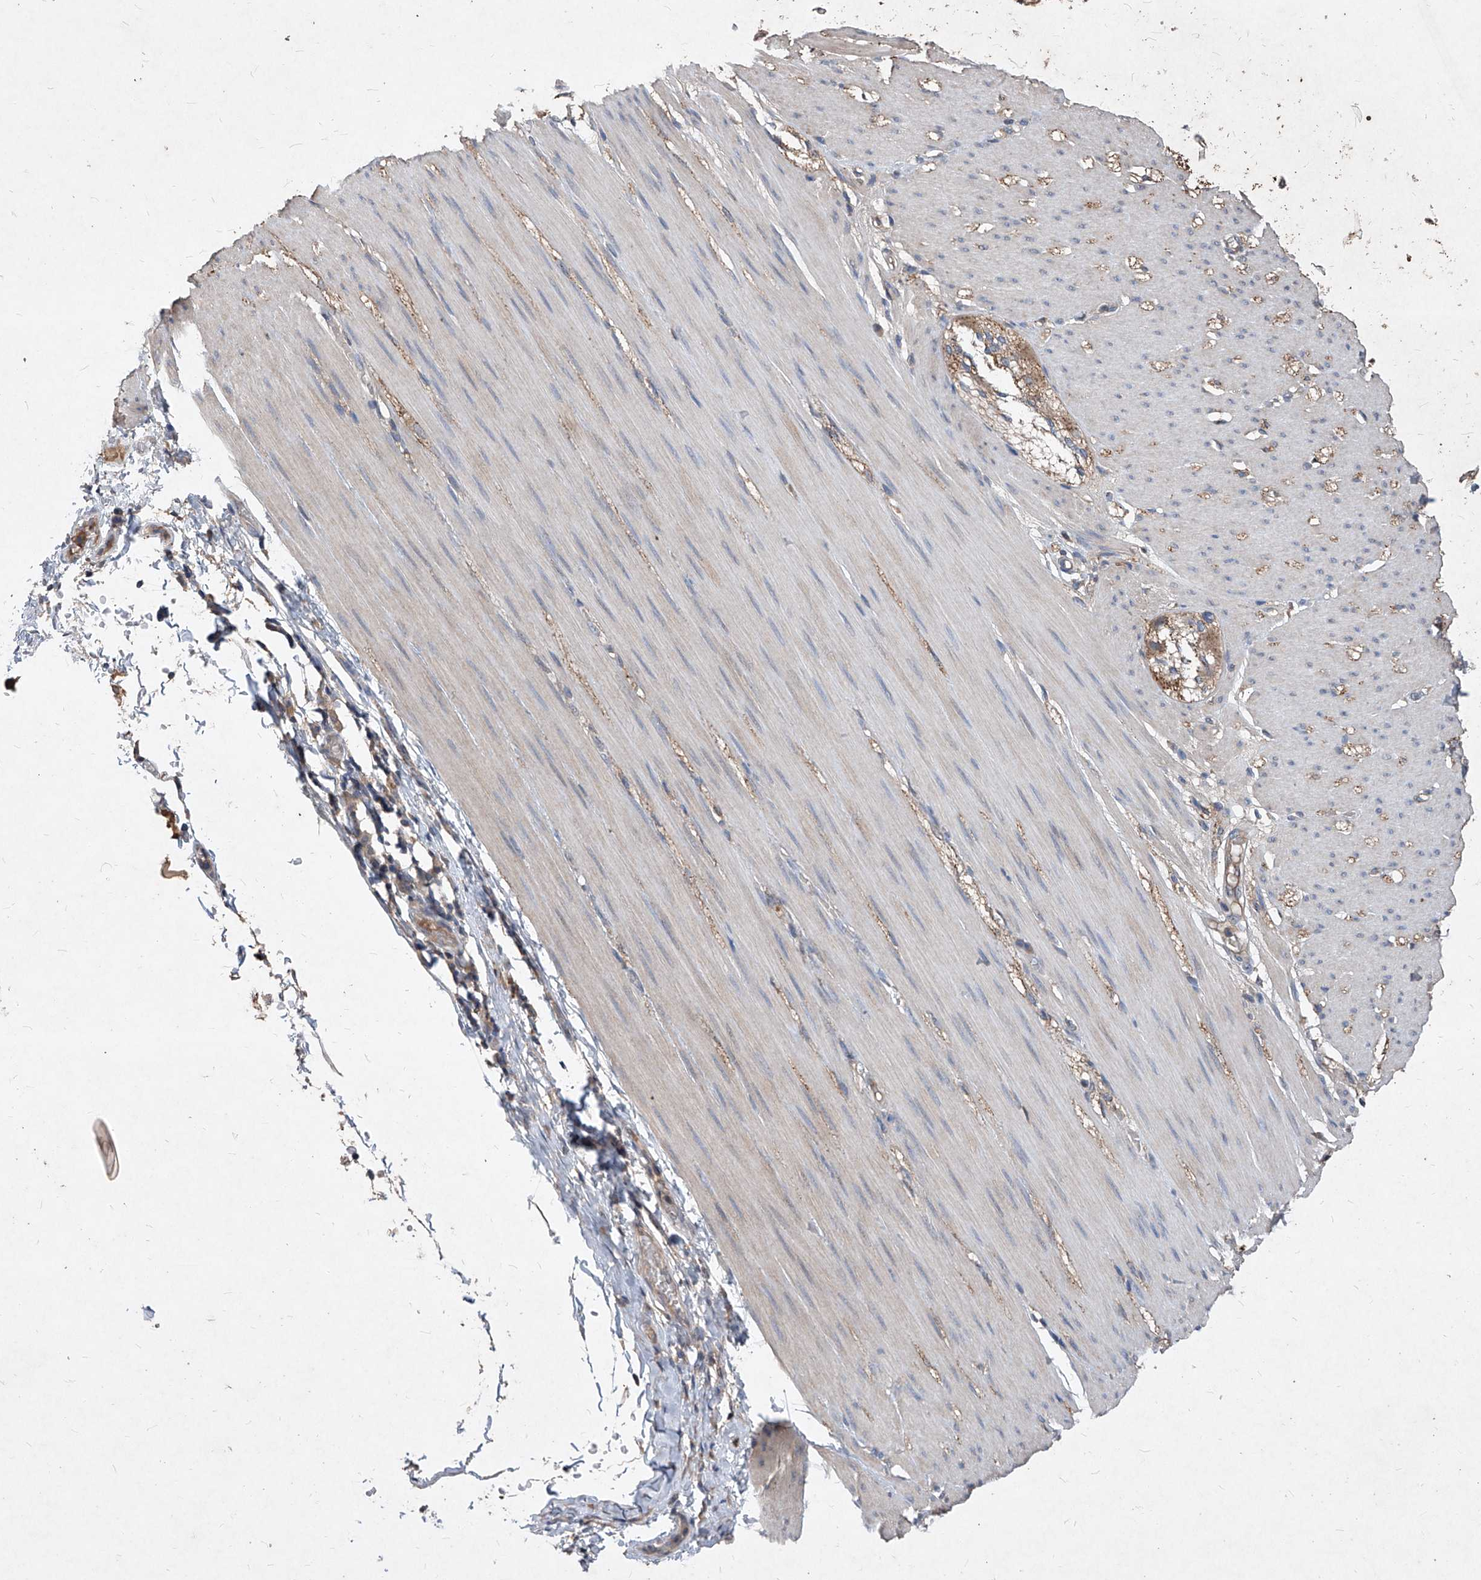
{"staining": {"intensity": "negative", "quantity": "none", "location": "none"}, "tissue": "smooth muscle", "cell_type": "Smooth muscle cells", "image_type": "normal", "snomed": [{"axis": "morphology", "description": "Normal tissue, NOS"}, {"axis": "morphology", "description": "Adenocarcinoma, NOS"}, {"axis": "topography", "description": "Colon"}, {"axis": "topography", "description": "Peripheral nerve tissue"}], "caption": "Smooth muscle cells show no significant staining in benign smooth muscle.", "gene": "SYNGR1", "patient": {"sex": "male", "age": 14}}